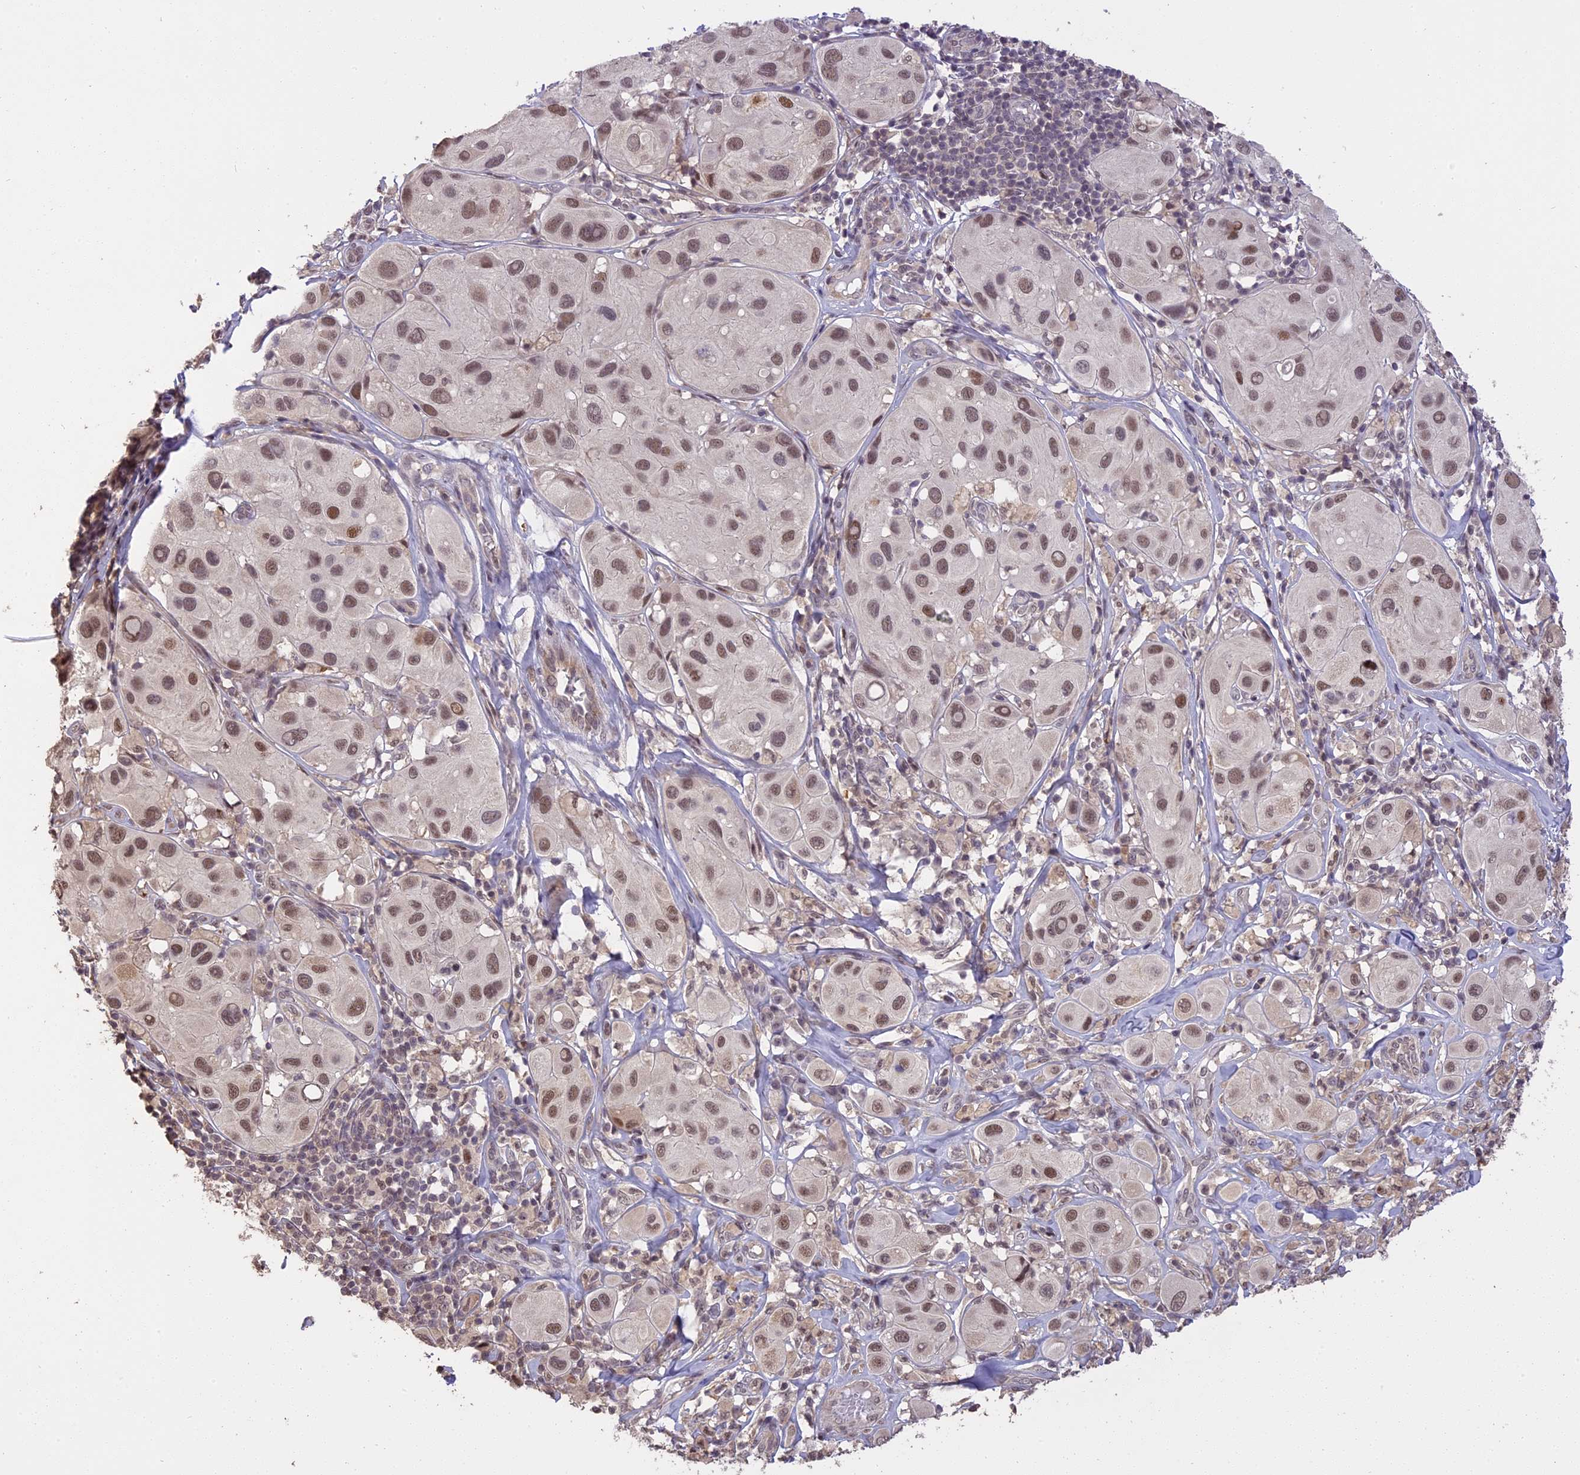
{"staining": {"intensity": "moderate", "quantity": ">75%", "location": "nuclear"}, "tissue": "melanoma", "cell_type": "Tumor cells", "image_type": "cancer", "snomed": [{"axis": "morphology", "description": "Malignant melanoma, Metastatic site"}, {"axis": "topography", "description": "Skin"}], "caption": "An image of human malignant melanoma (metastatic site) stained for a protein exhibits moderate nuclear brown staining in tumor cells.", "gene": "TIGD7", "patient": {"sex": "male", "age": 41}}